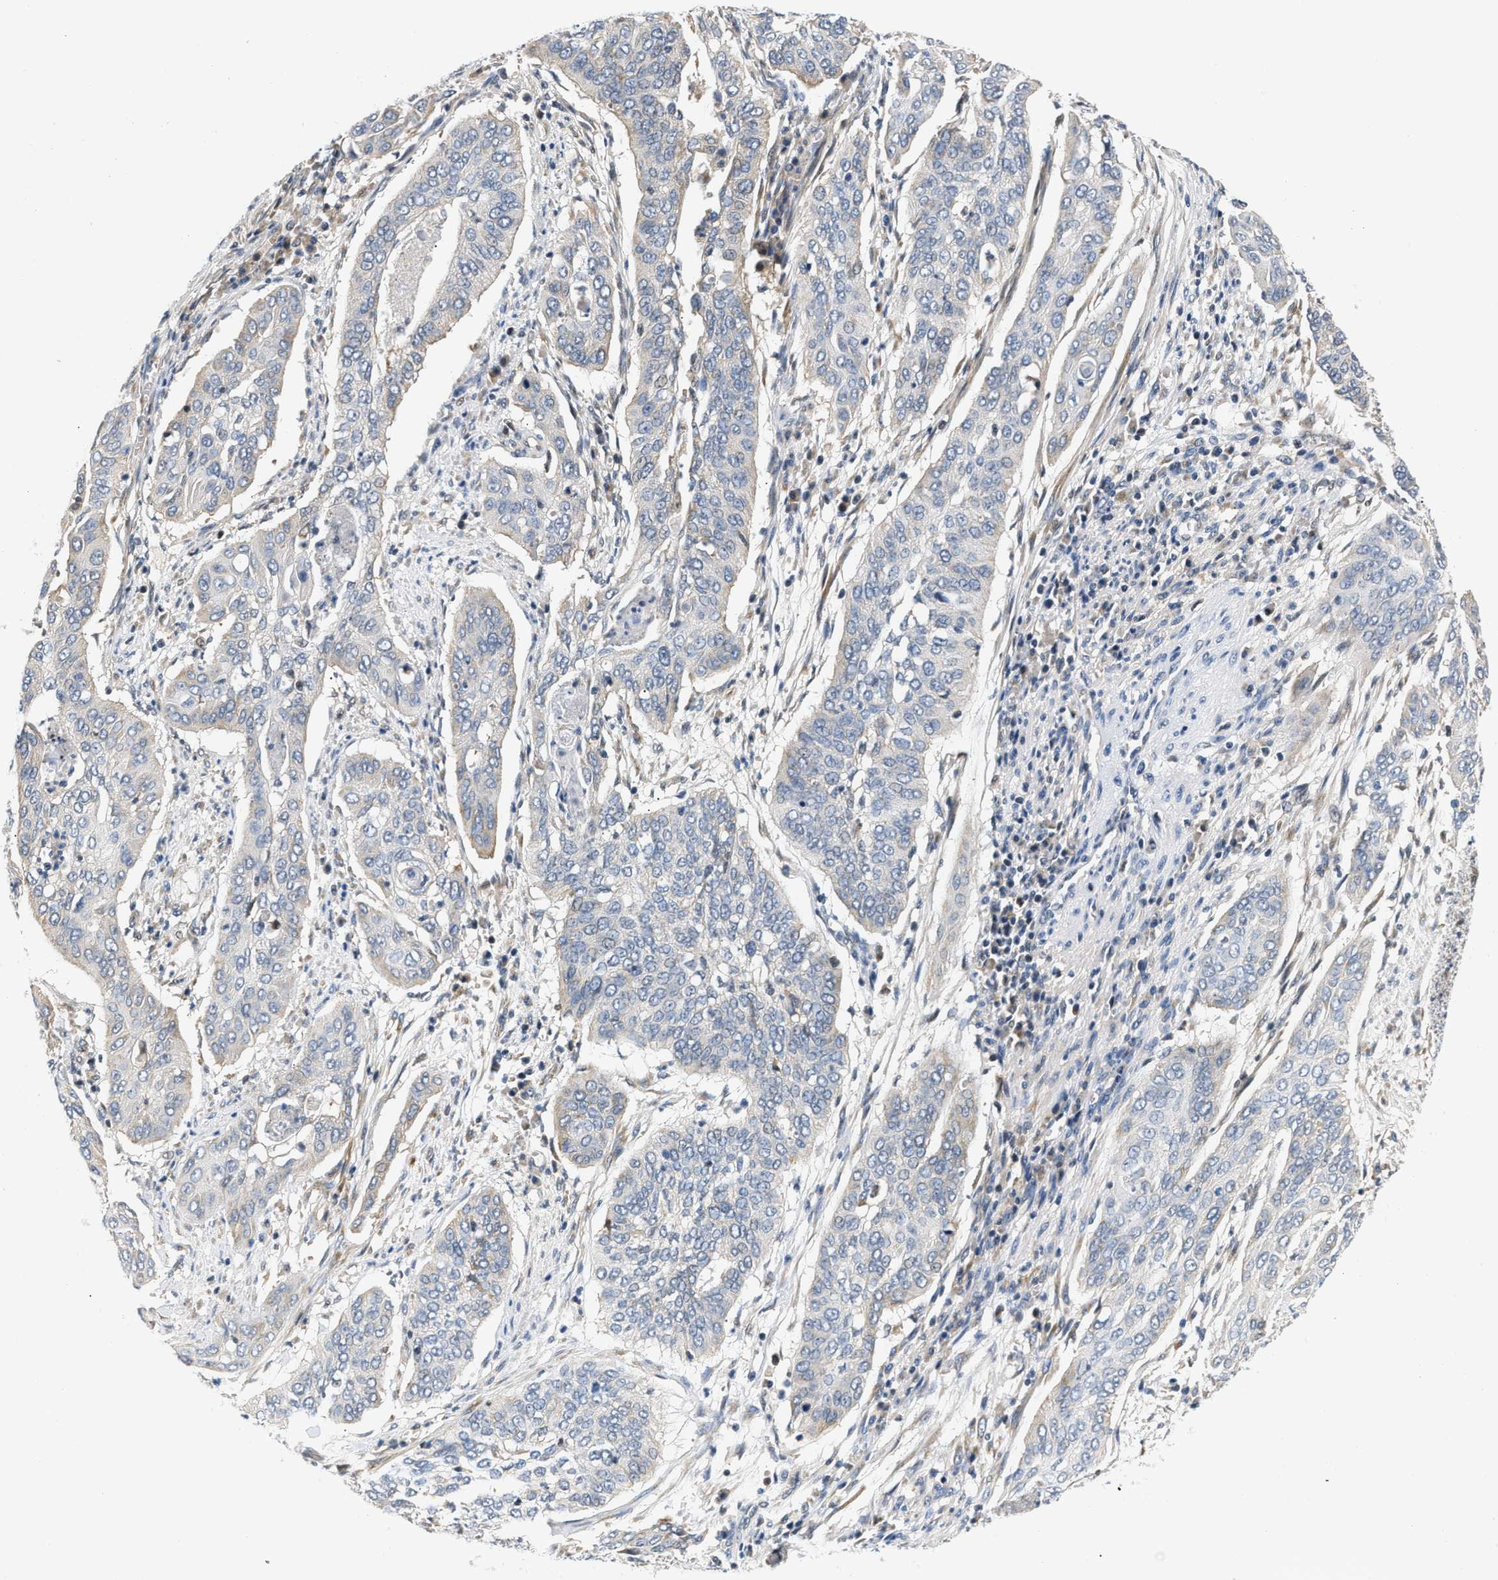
{"staining": {"intensity": "negative", "quantity": "none", "location": "none"}, "tissue": "cervical cancer", "cell_type": "Tumor cells", "image_type": "cancer", "snomed": [{"axis": "morphology", "description": "Squamous cell carcinoma, NOS"}, {"axis": "topography", "description": "Cervix"}], "caption": "Protein analysis of squamous cell carcinoma (cervical) reveals no significant staining in tumor cells. (Brightfield microscopy of DAB IHC at high magnification).", "gene": "TNIP2", "patient": {"sex": "female", "age": 39}}